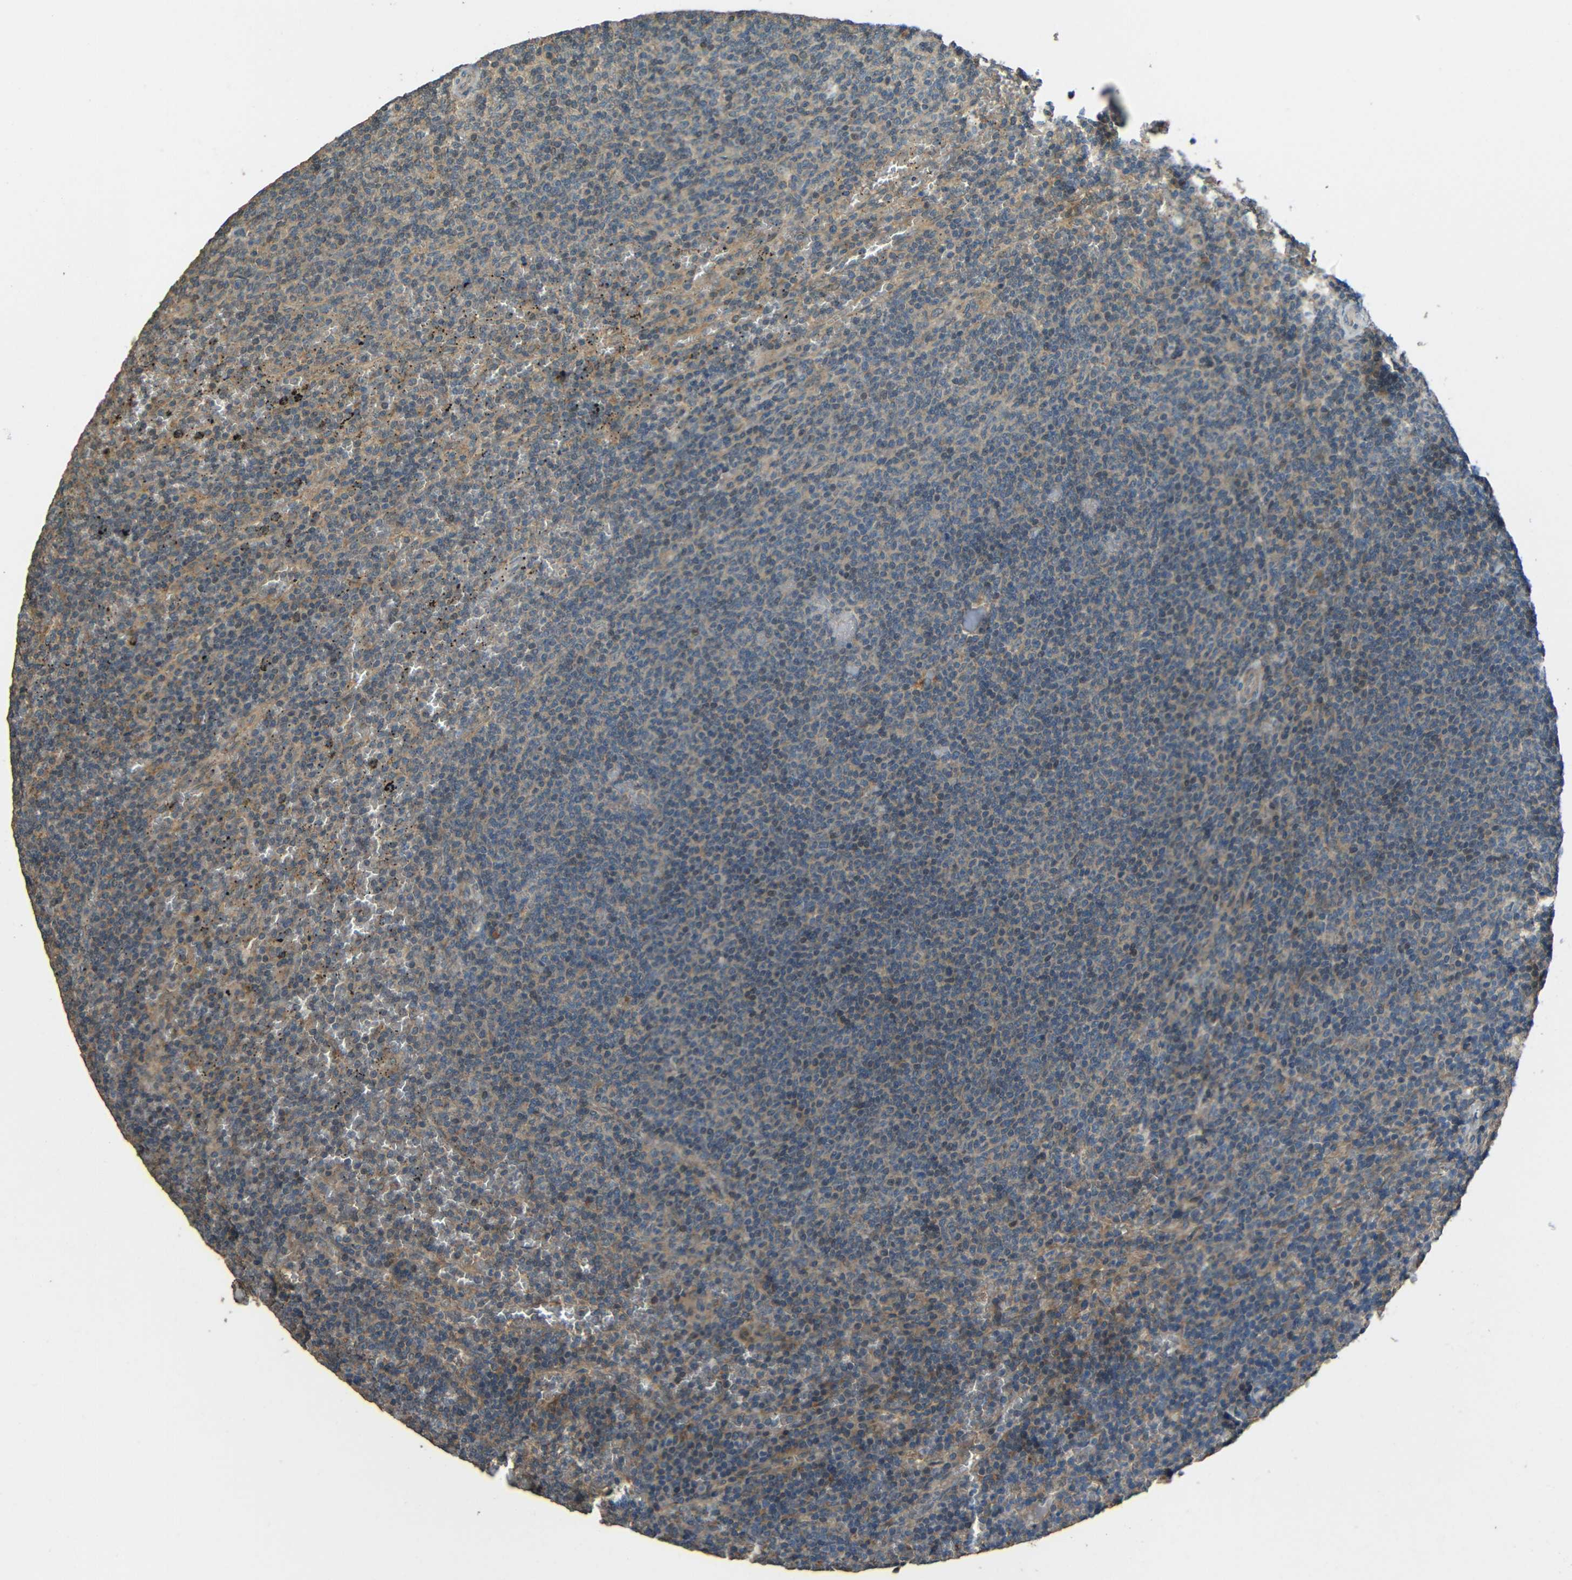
{"staining": {"intensity": "weak", "quantity": "25%-75%", "location": "cytoplasmic/membranous"}, "tissue": "lymphoma", "cell_type": "Tumor cells", "image_type": "cancer", "snomed": [{"axis": "morphology", "description": "Malignant lymphoma, non-Hodgkin's type, Low grade"}, {"axis": "topography", "description": "Spleen"}], "caption": "This is an image of IHC staining of malignant lymphoma, non-Hodgkin's type (low-grade), which shows weak positivity in the cytoplasmic/membranous of tumor cells.", "gene": "ACACA", "patient": {"sex": "female", "age": 50}}